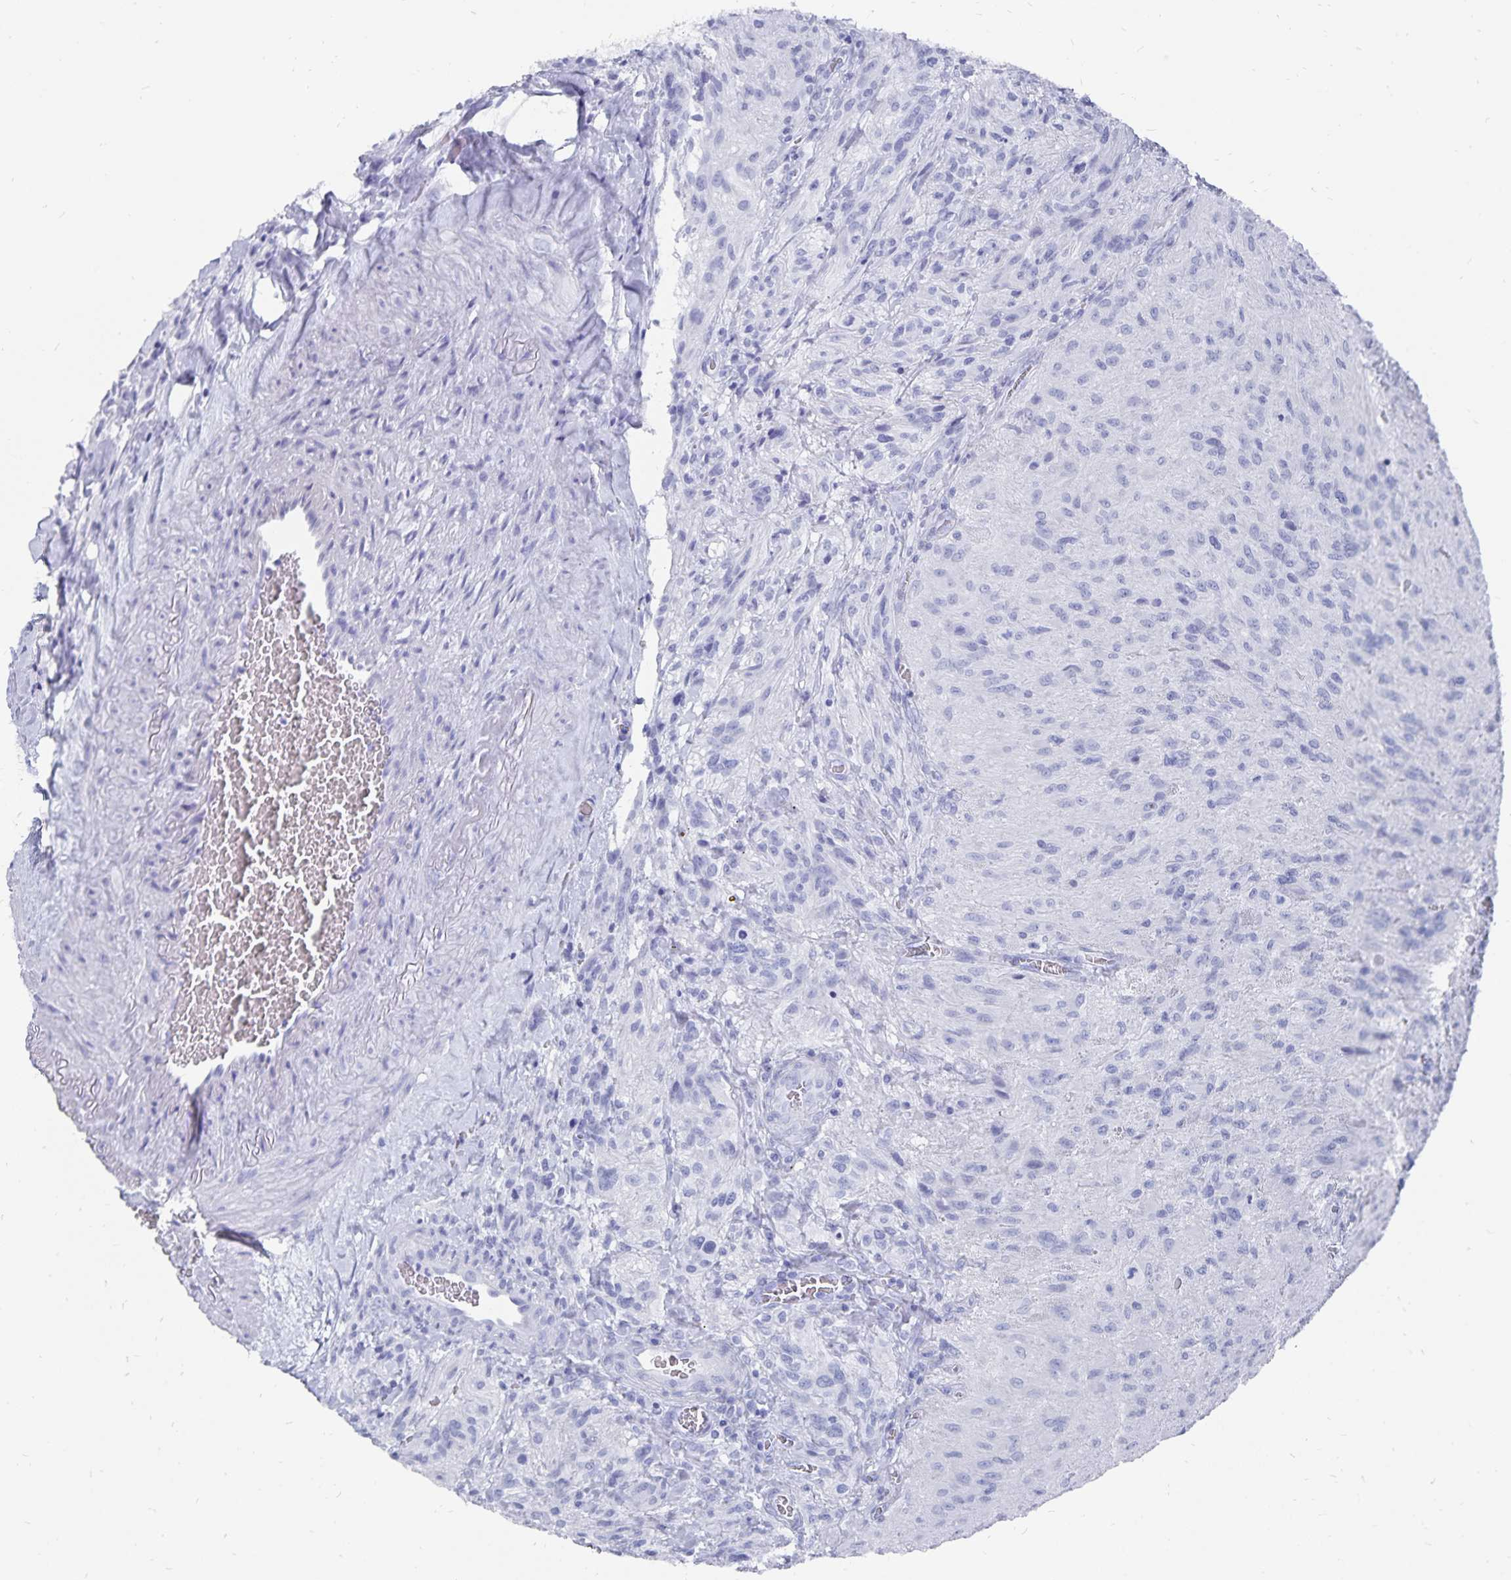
{"staining": {"intensity": "negative", "quantity": "none", "location": "none"}, "tissue": "glioma", "cell_type": "Tumor cells", "image_type": "cancer", "snomed": [{"axis": "morphology", "description": "Glioma, malignant, High grade"}, {"axis": "topography", "description": "Brain"}], "caption": "An image of human glioma is negative for staining in tumor cells.", "gene": "ADH1A", "patient": {"sex": "male", "age": 47}}